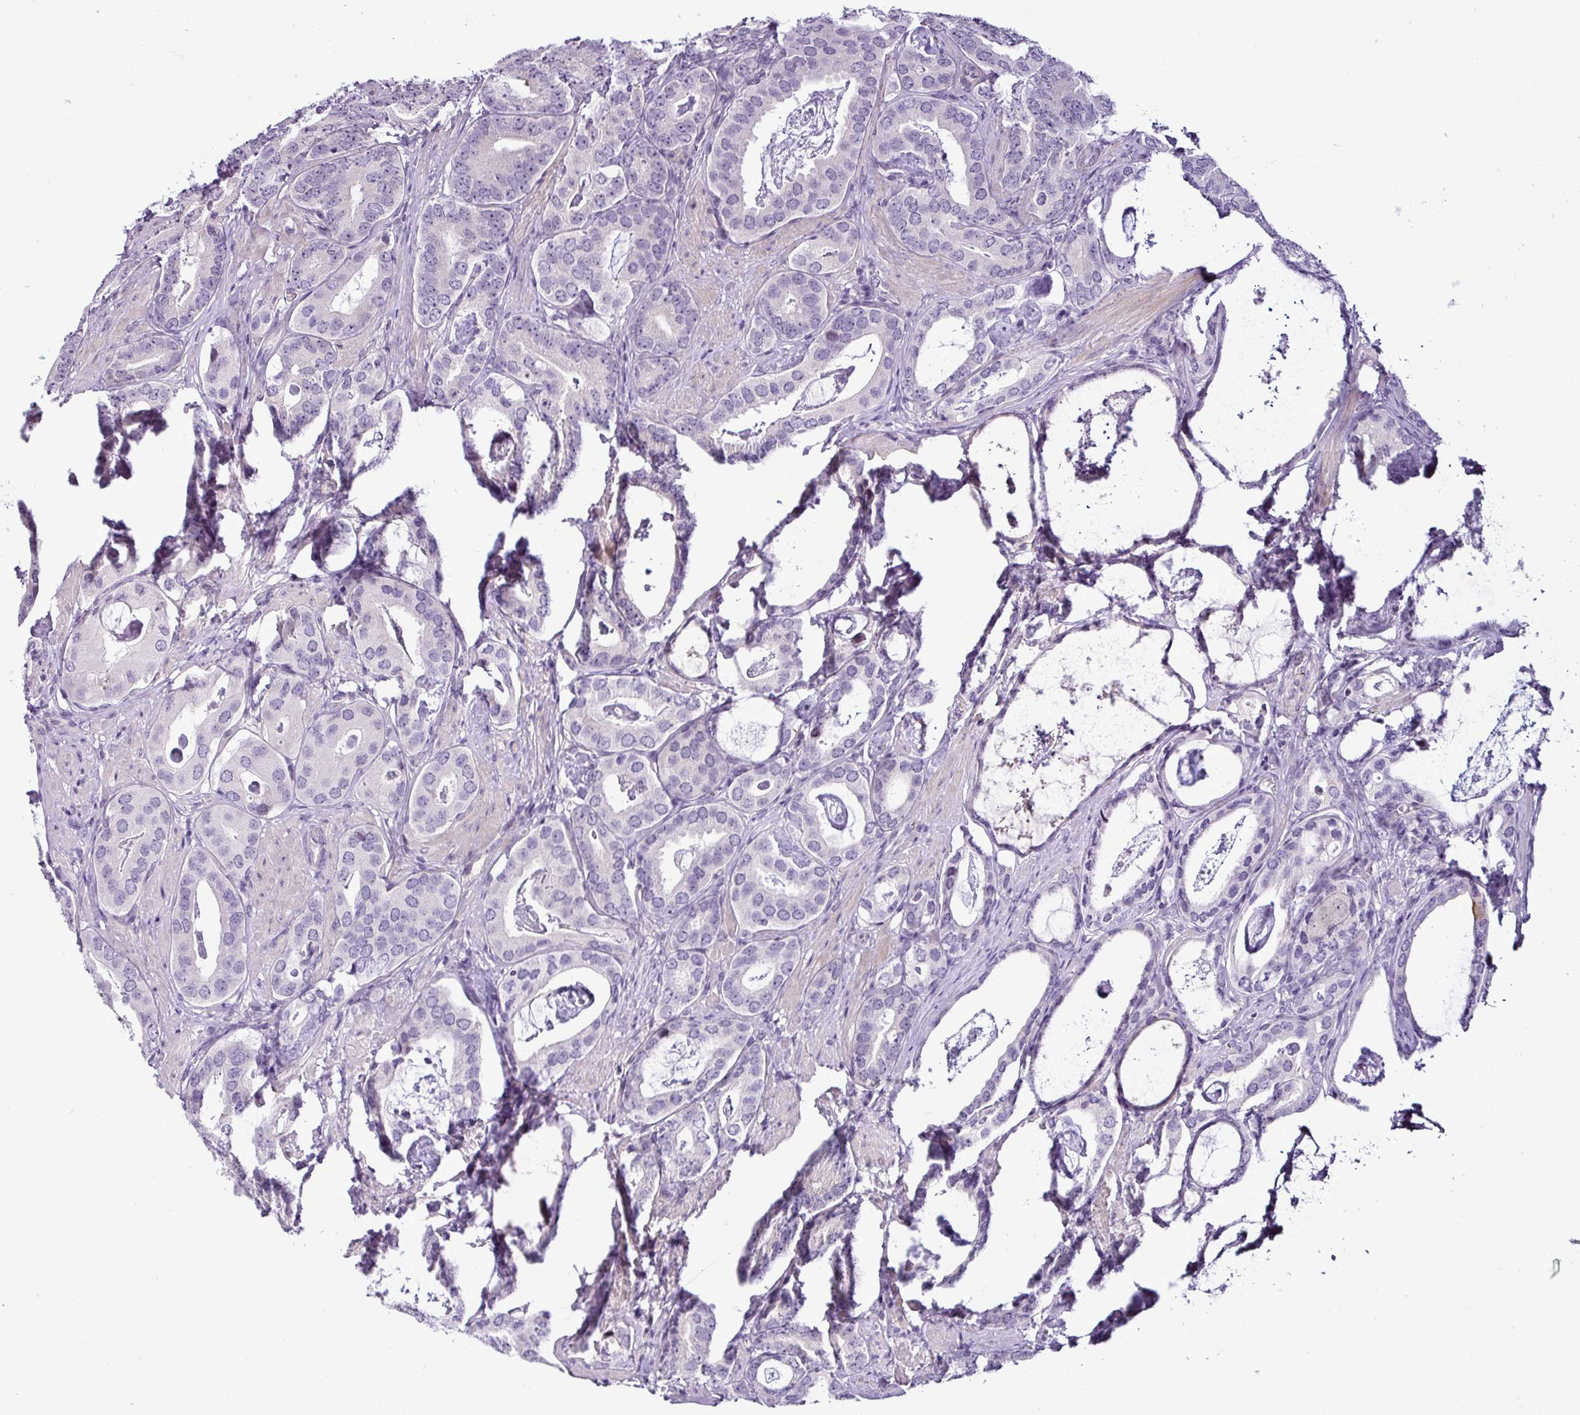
{"staining": {"intensity": "negative", "quantity": "none", "location": "none"}, "tissue": "prostate cancer", "cell_type": "Tumor cells", "image_type": "cancer", "snomed": [{"axis": "morphology", "description": "Adenocarcinoma, Low grade"}, {"axis": "topography", "description": "Prostate"}], "caption": "The IHC image has no significant positivity in tumor cells of prostate cancer (low-grade adenocarcinoma) tissue. (DAB immunohistochemistry (IHC) visualized using brightfield microscopy, high magnification).", "gene": "TEX30", "patient": {"sex": "male", "age": 71}}